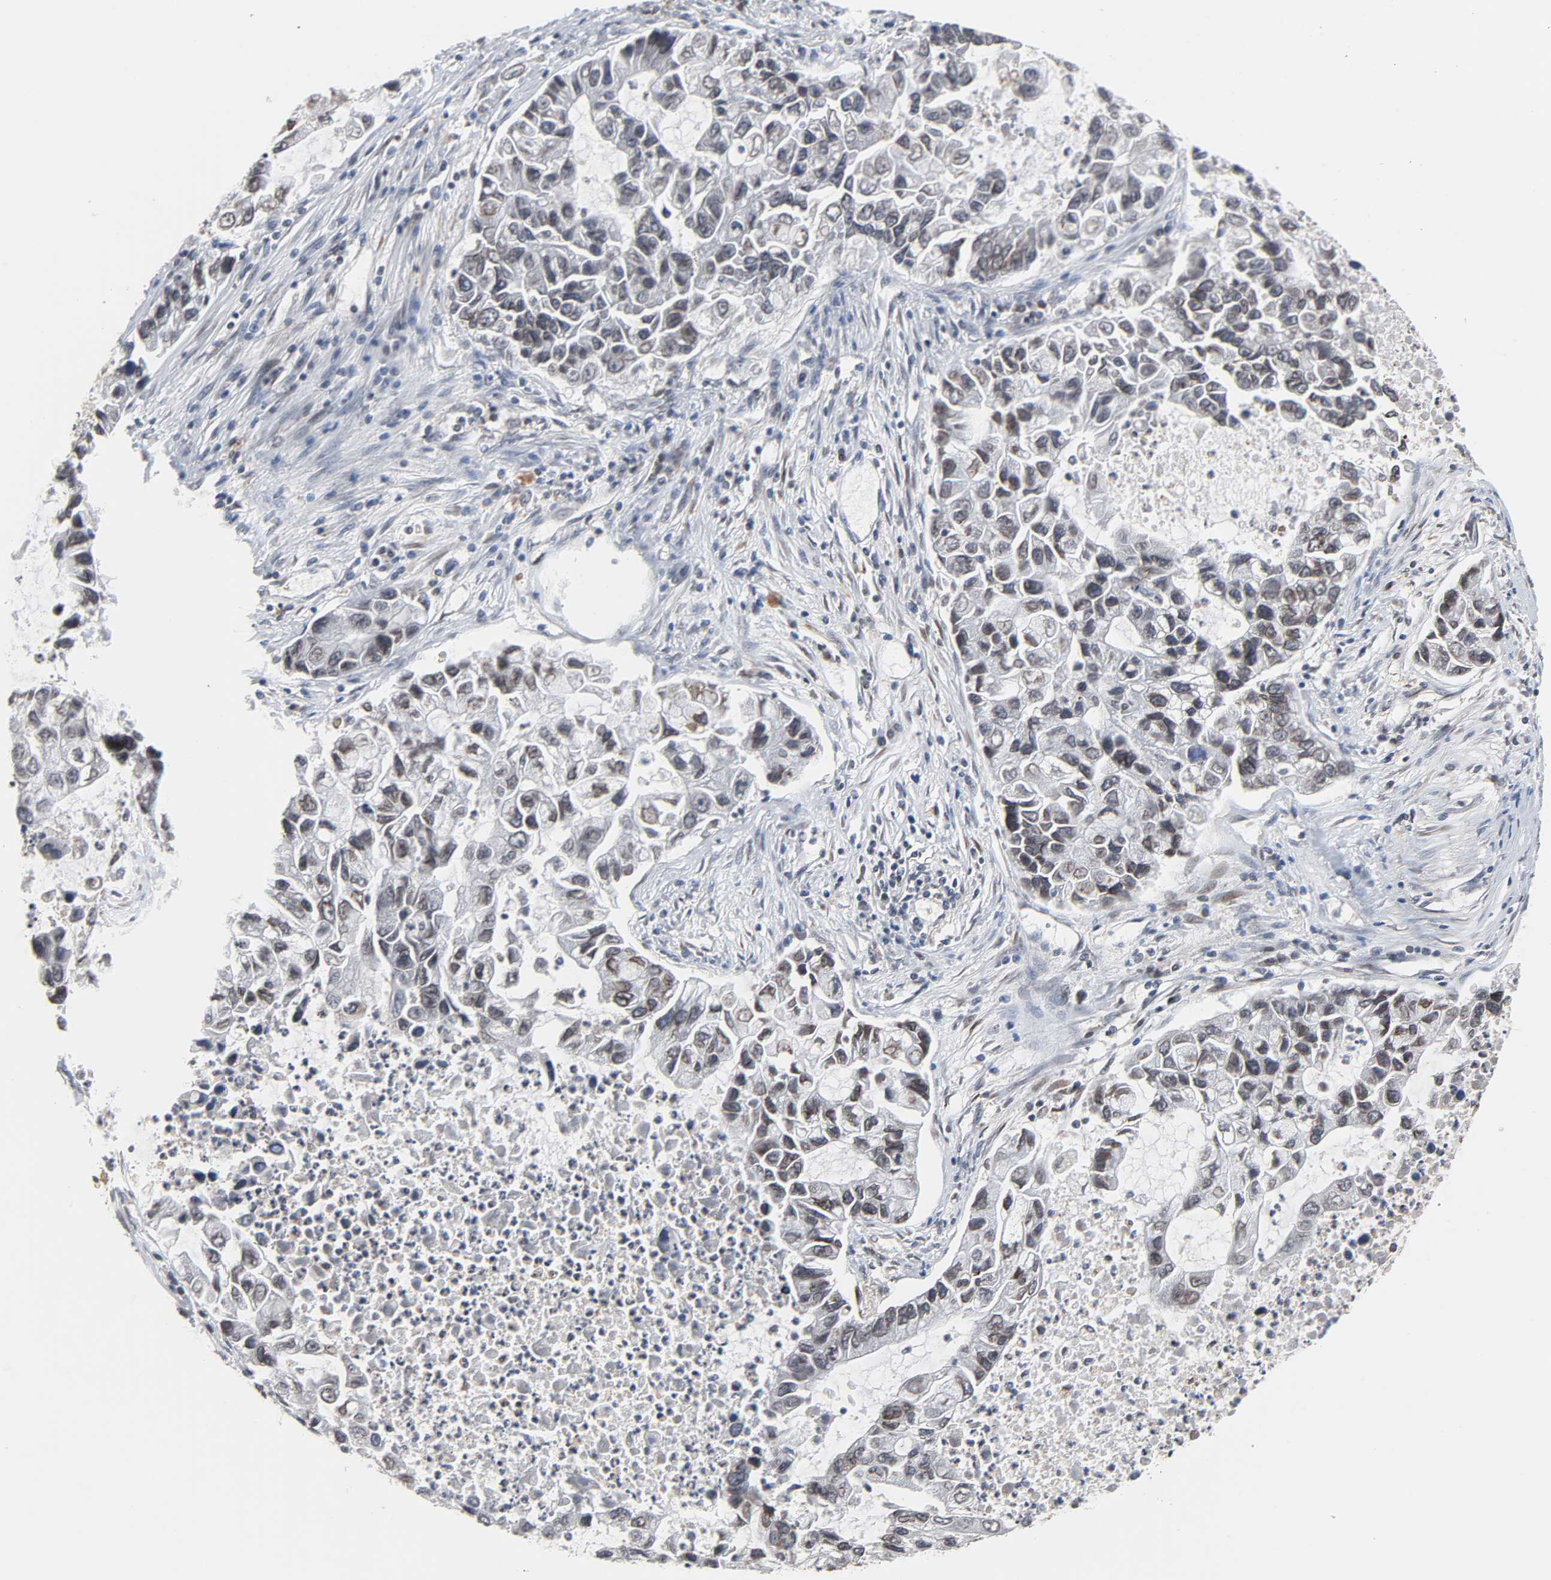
{"staining": {"intensity": "moderate", "quantity": "25%-75%", "location": "cytoplasmic/membranous,nuclear"}, "tissue": "lung cancer", "cell_type": "Tumor cells", "image_type": "cancer", "snomed": [{"axis": "morphology", "description": "Adenocarcinoma, NOS"}, {"axis": "topography", "description": "Lung"}], "caption": "Tumor cells show medium levels of moderate cytoplasmic/membranous and nuclear positivity in approximately 25%-75% of cells in lung cancer.", "gene": "CCDC175", "patient": {"sex": "female", "age": 51}}